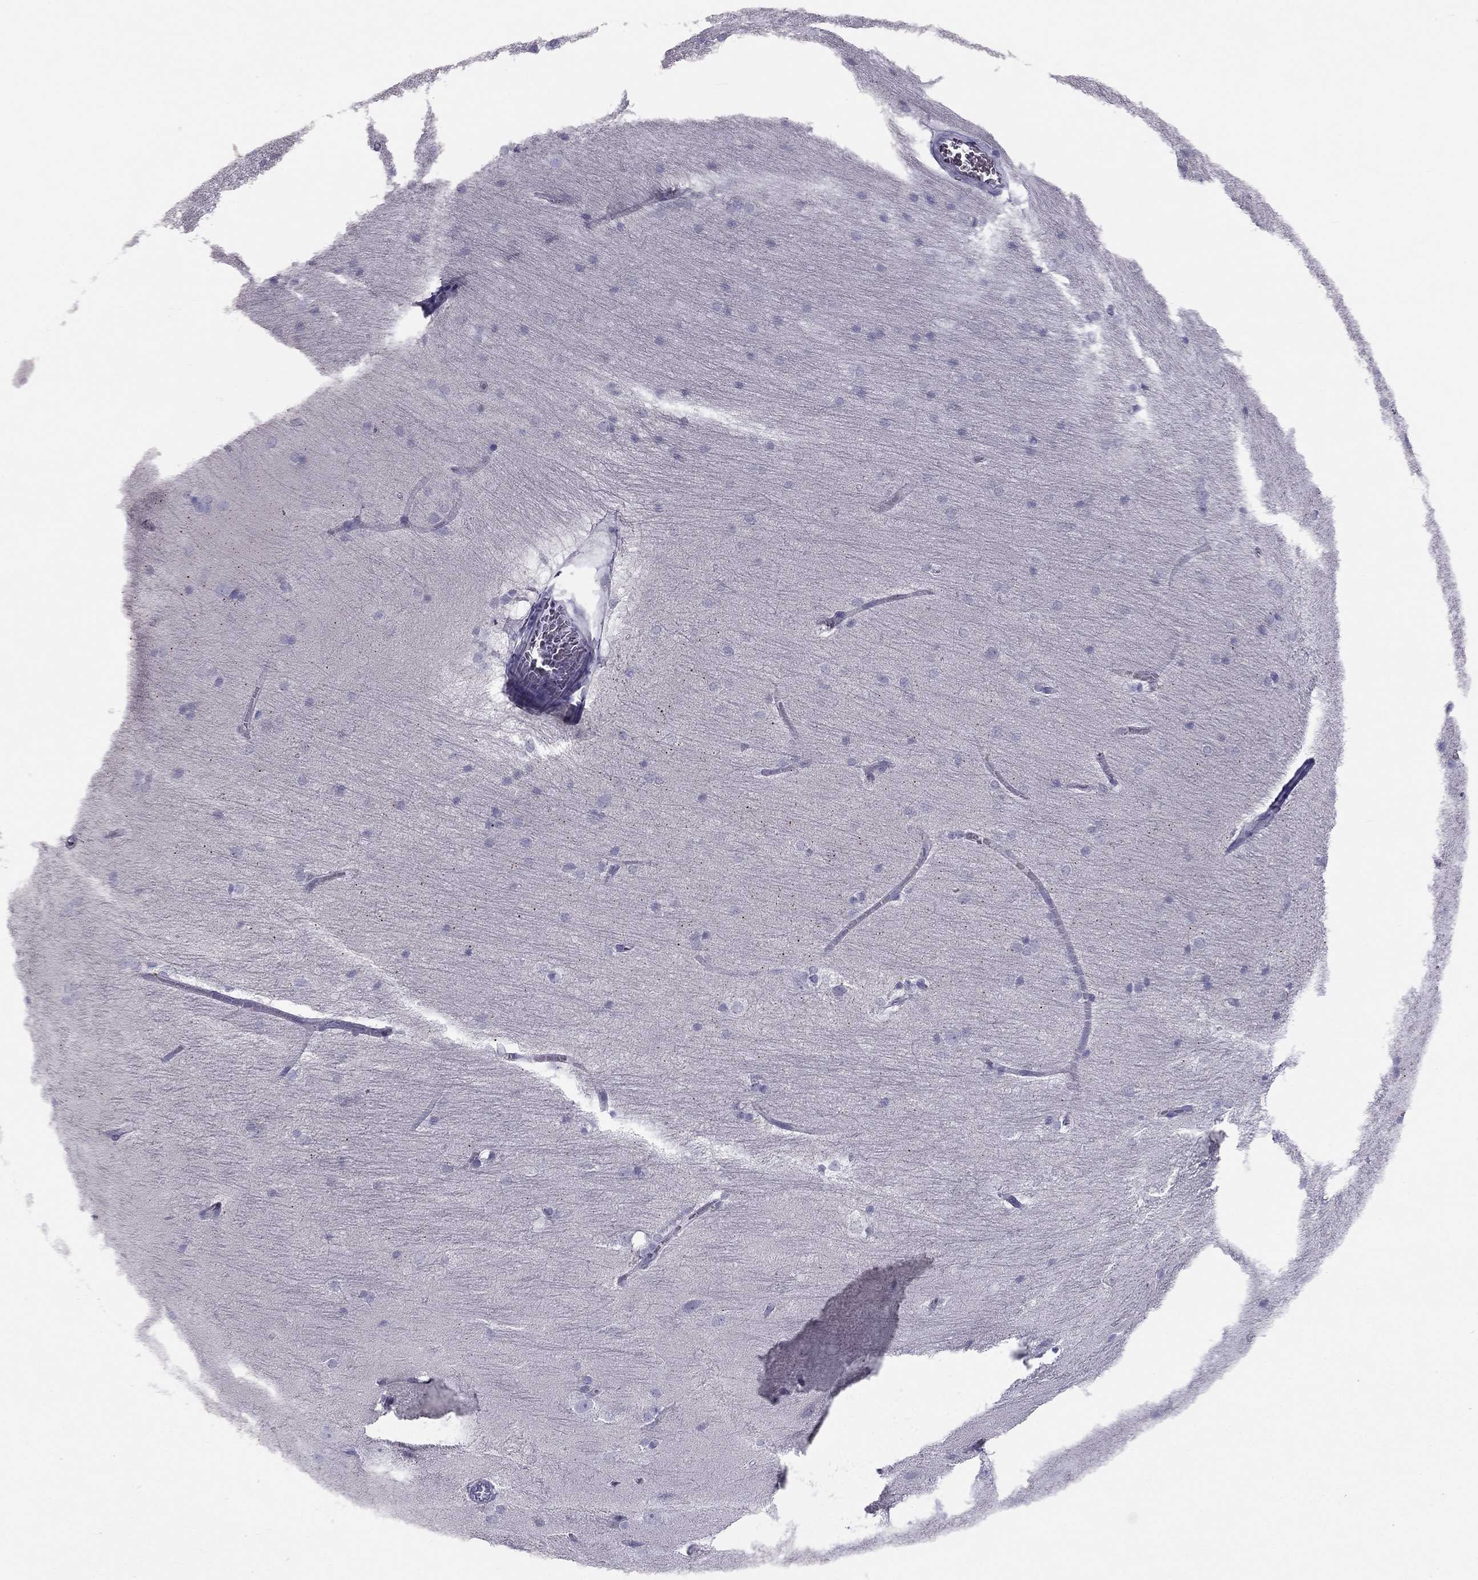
{"staining": {"intensity": "negative", "quantity": "none", "location": "none"}, "tissue": "hippocampus", "cell_type": "Glial cells", "image_type": "normal", "snomed": [{"axis": "morphology", "description": "Normal tissue, NOS"}, {"axis": "topography", "description": "Cerebral cortex"}, {"axis": "topography", "description": "Hippocampus"}], "caption": "A high-resolution histopathology image shows immunohistochemistry staining of benign hippocampus, which reveals no significant expression in glial cells. (IHC, brightfield microscopy, high magnification).", "gene": "RHCE", "patient": {"sex": "female", "age": 19}}